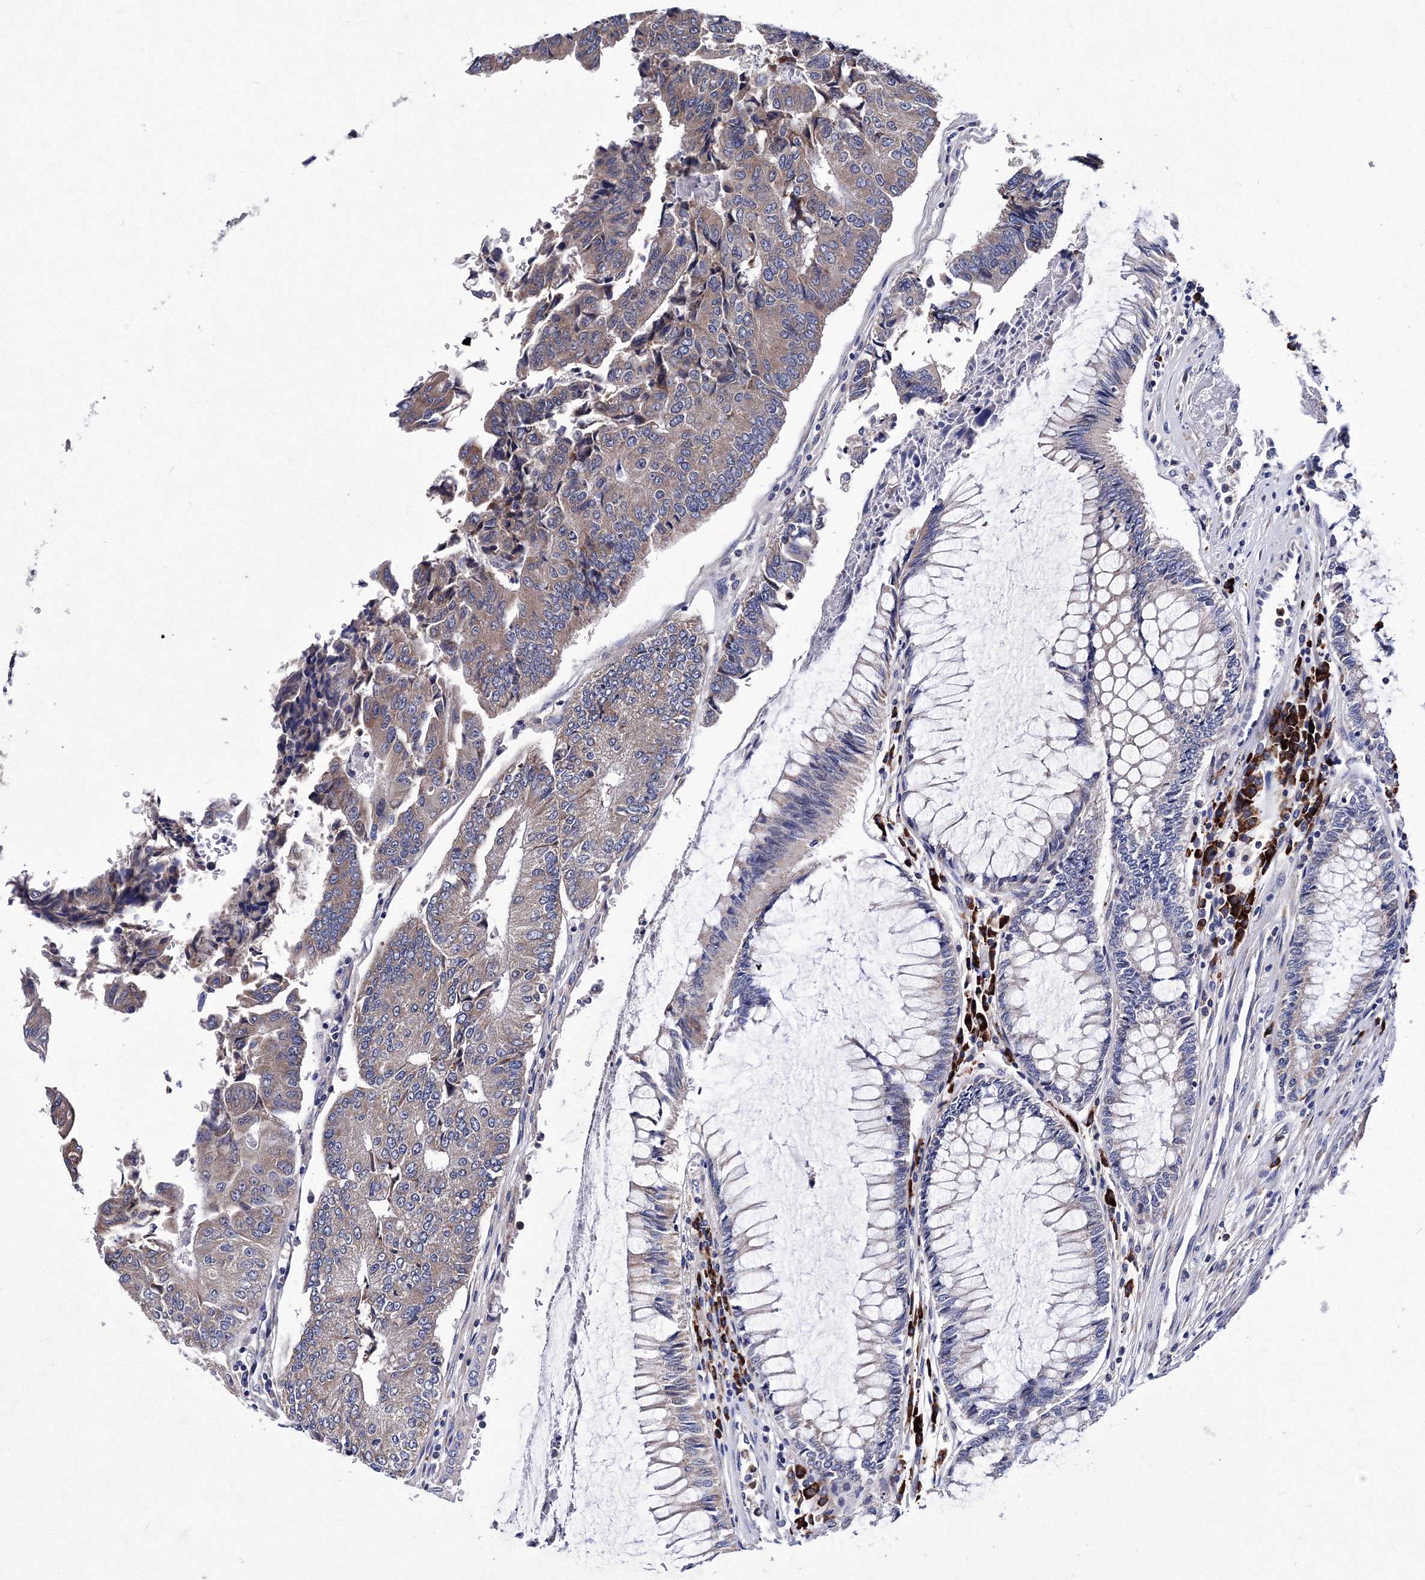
{"staining": {"intensity": "weak", "quantity": "<25%", "location": "cytoplasmic/membranous"}, "tissue": "colorectal cancer", "cell_type": "Tumor cells", "image_type": "cancer", "snomed": [{"axis": "morphology", "description": "Adenocarcinoma, NOS"}, {"axis": "topography", "description": "Colon"}], "caption": "The image shows no staining of tumor cells in colorectal cancer (adenocarcinoma). Nuclei are stained in blue.", "gene": "TRPM2", "patient": {"sex": "female", "age": 67}}